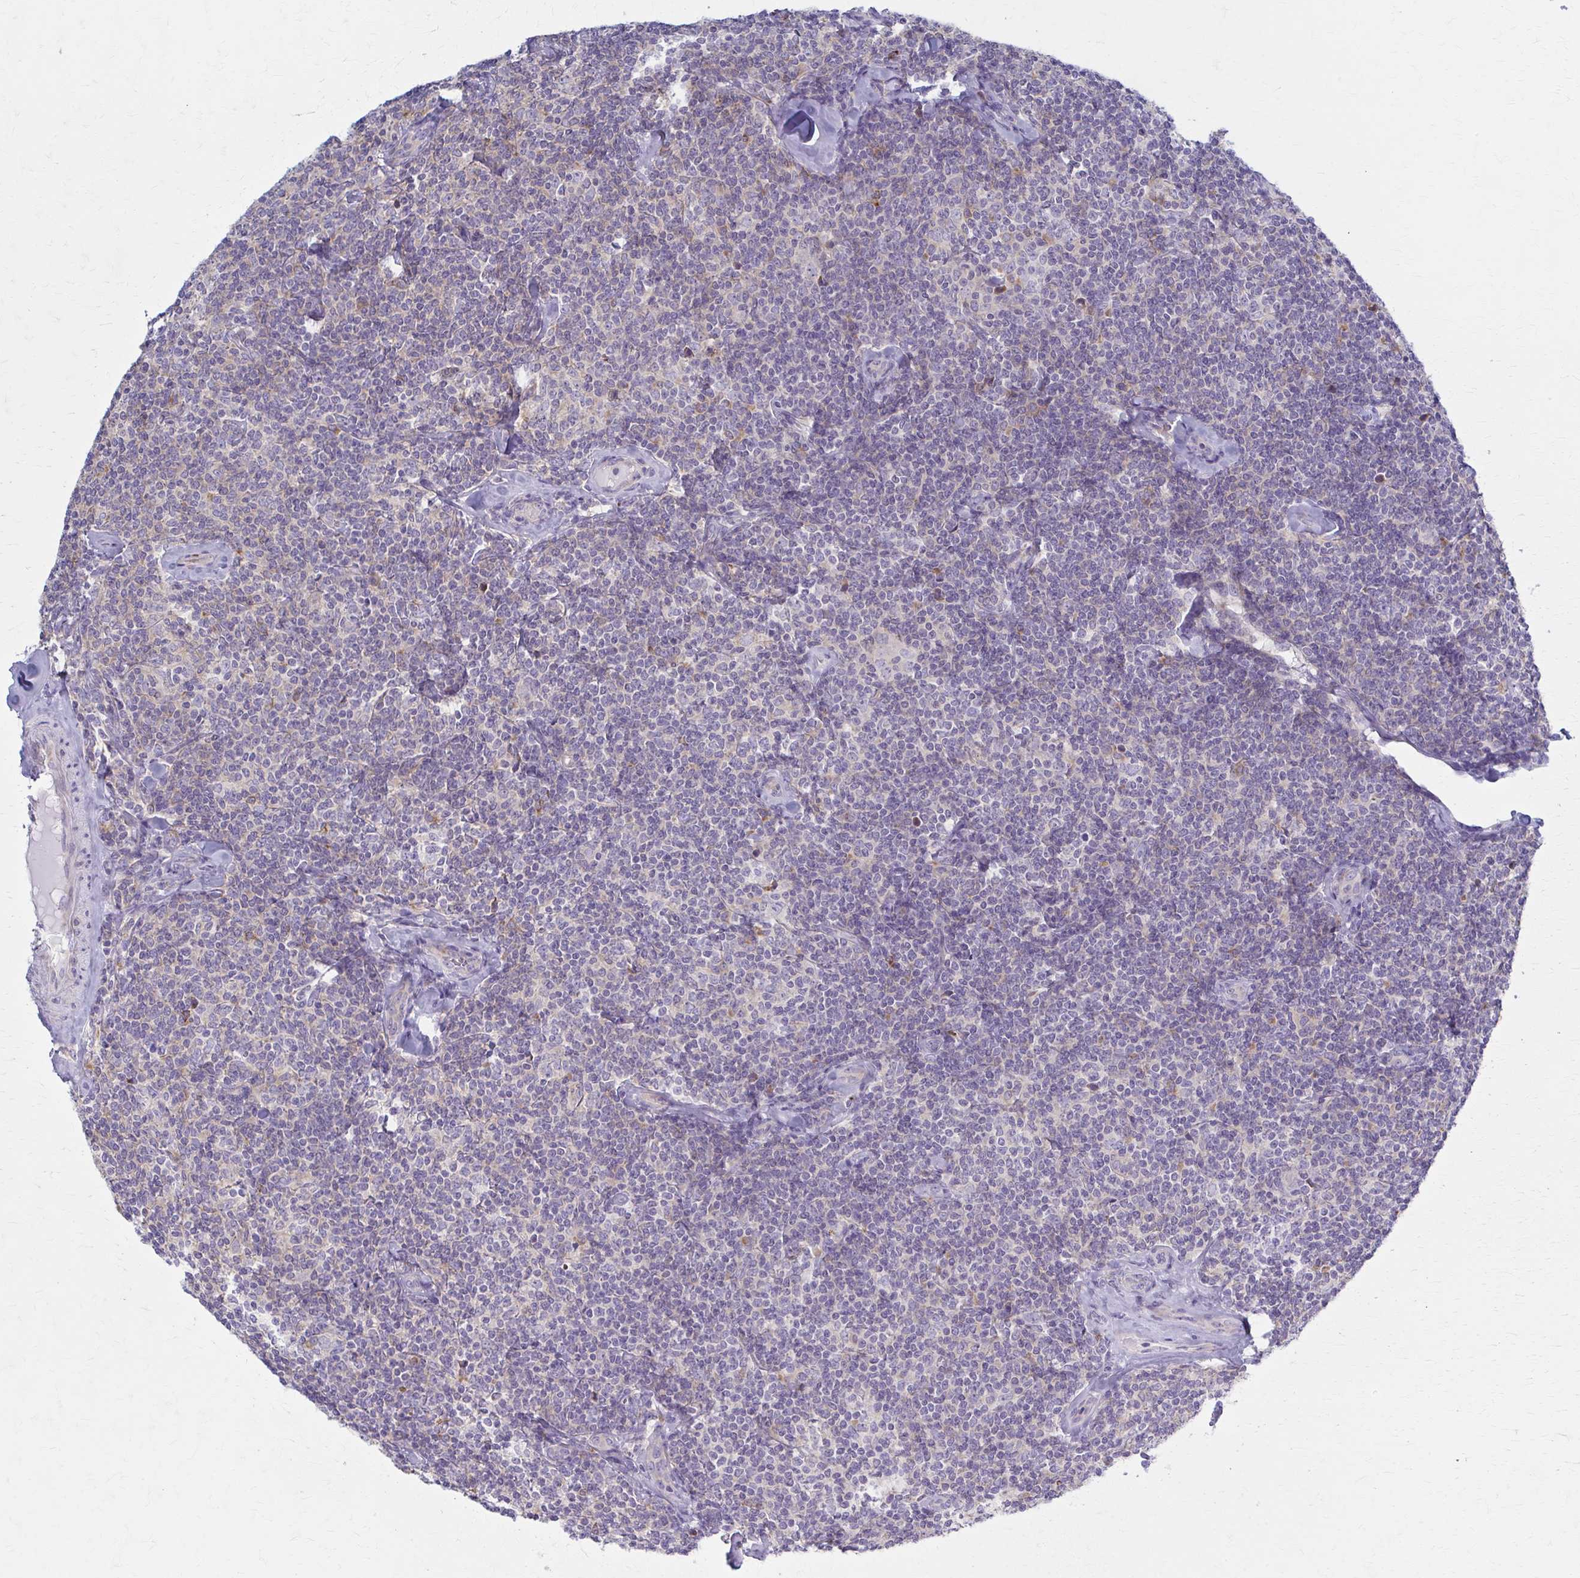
{"staining": {"intensity": "weak", "quantity": "<25%", "location": "cytoplasmic/membranous"}, "tissue": "lymphoma", "cell_type": "Tumor cells", "image_type": "cancer", "snomed": [{"axis": "morphology", "description": "Malignant lymphoma, non-Hodgkin's type, Low grade"}, {"axis": "topography", "description": "Lymph node"}], "caption": "A high-resolution image shows immunohistochemistry staining of lymphoma, which displays no significant positivity in tumor cells. The staining is performed using DAB brown chromogen with nuclei counter-stained in using hematoxylin.", "gene": "PRKRA", "patient": {"sex": "female", "age": 56}}